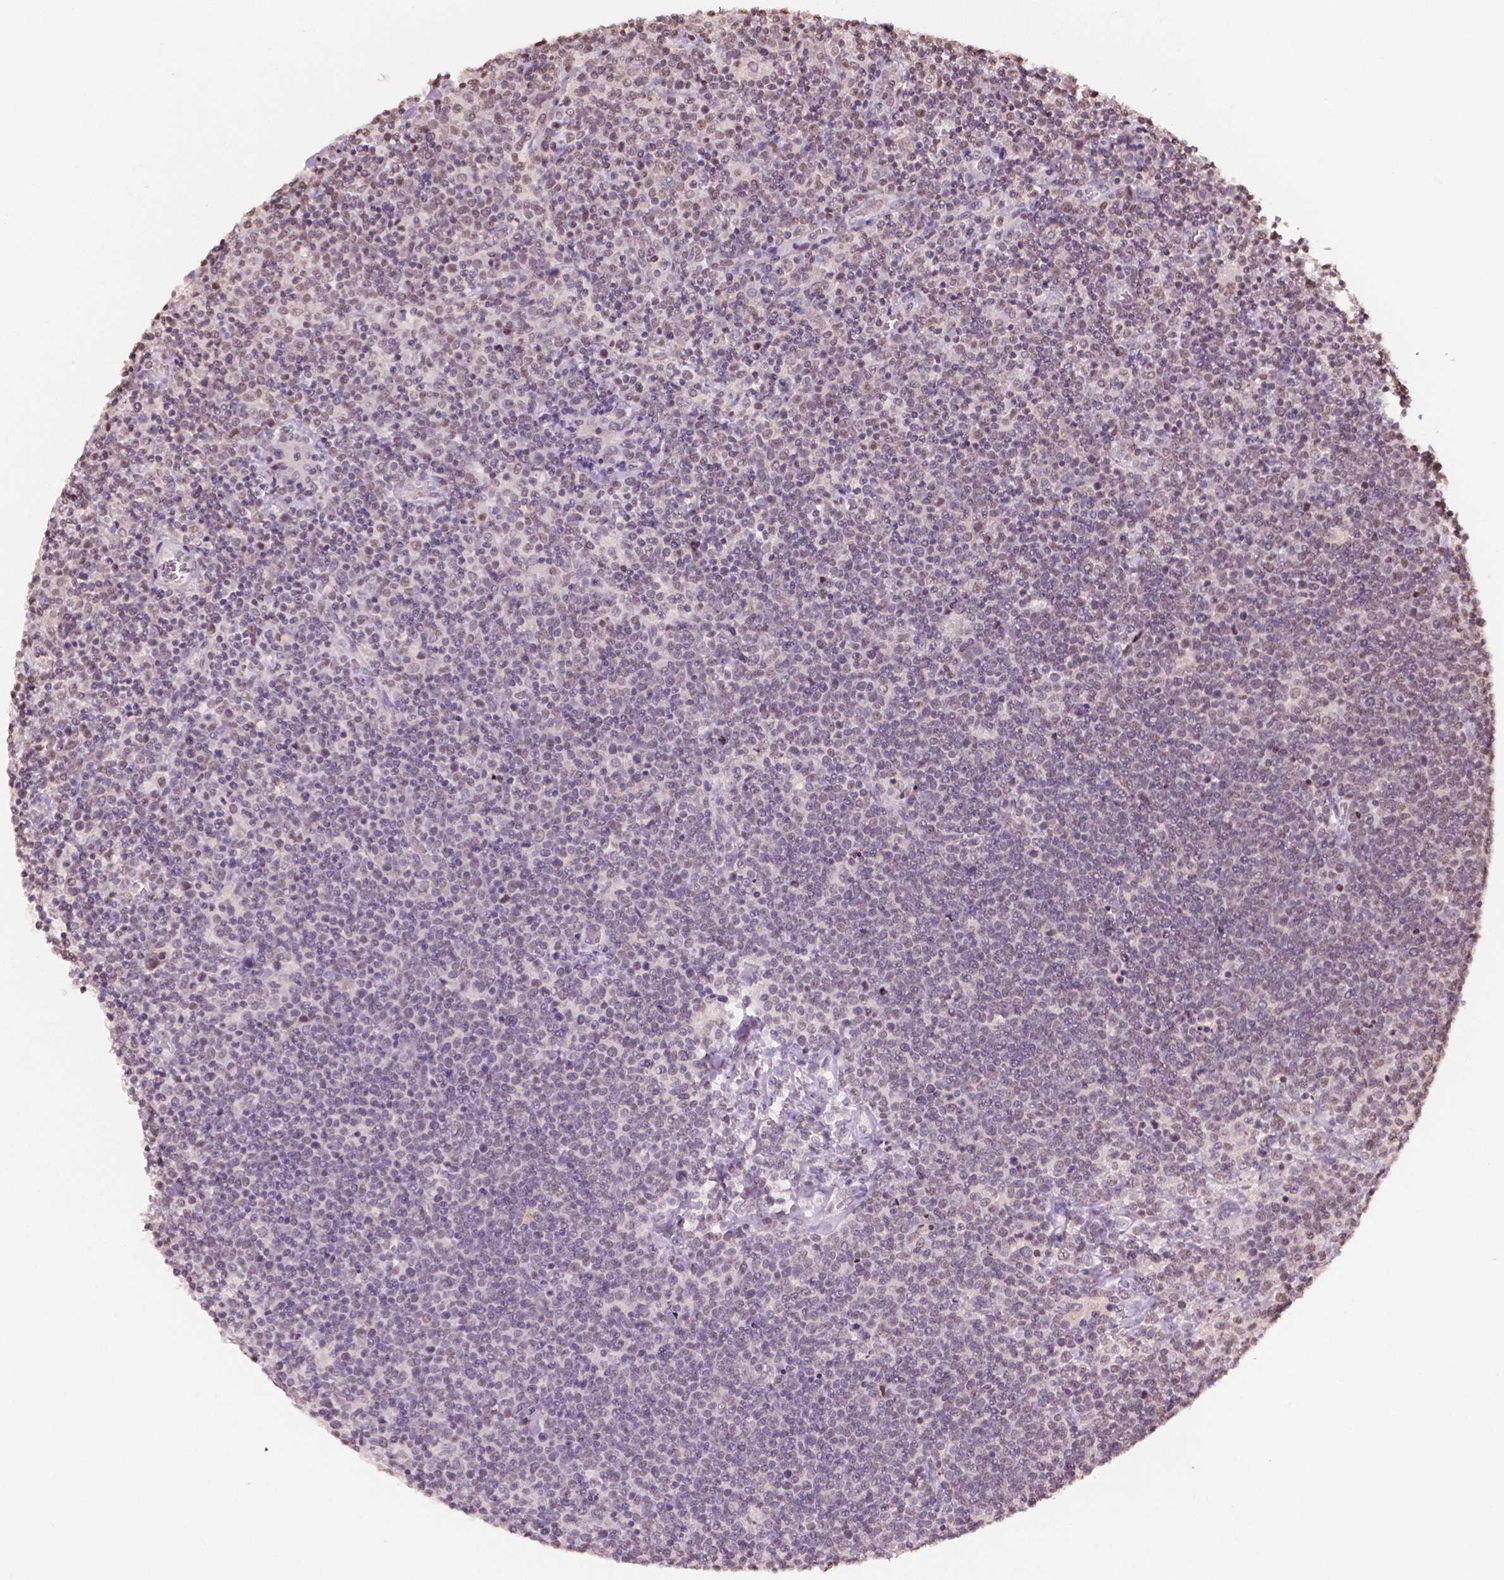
{"staining": {"intensity": "weak", "quantity": "<25%", "location": "nuclear"}, "tissue": "lymphoma", "cell_type": "Tumor cells", "image_type": "cancer", "snomed": [{"axis": "morphology", "description": "Malignant lymphoma, non-Hodgkin's type, High grade"}, {"axis": "topography", "description": "Lymph node"}], "caption": "This photomicrograph is of lymphoma stained with immunohistochemistry to label a protein in brown with the nuclei are counter-stained blue. There is no staining in tumor cells.", "gene": "DEK", "patient": {"sex": "male", "age": 61}}